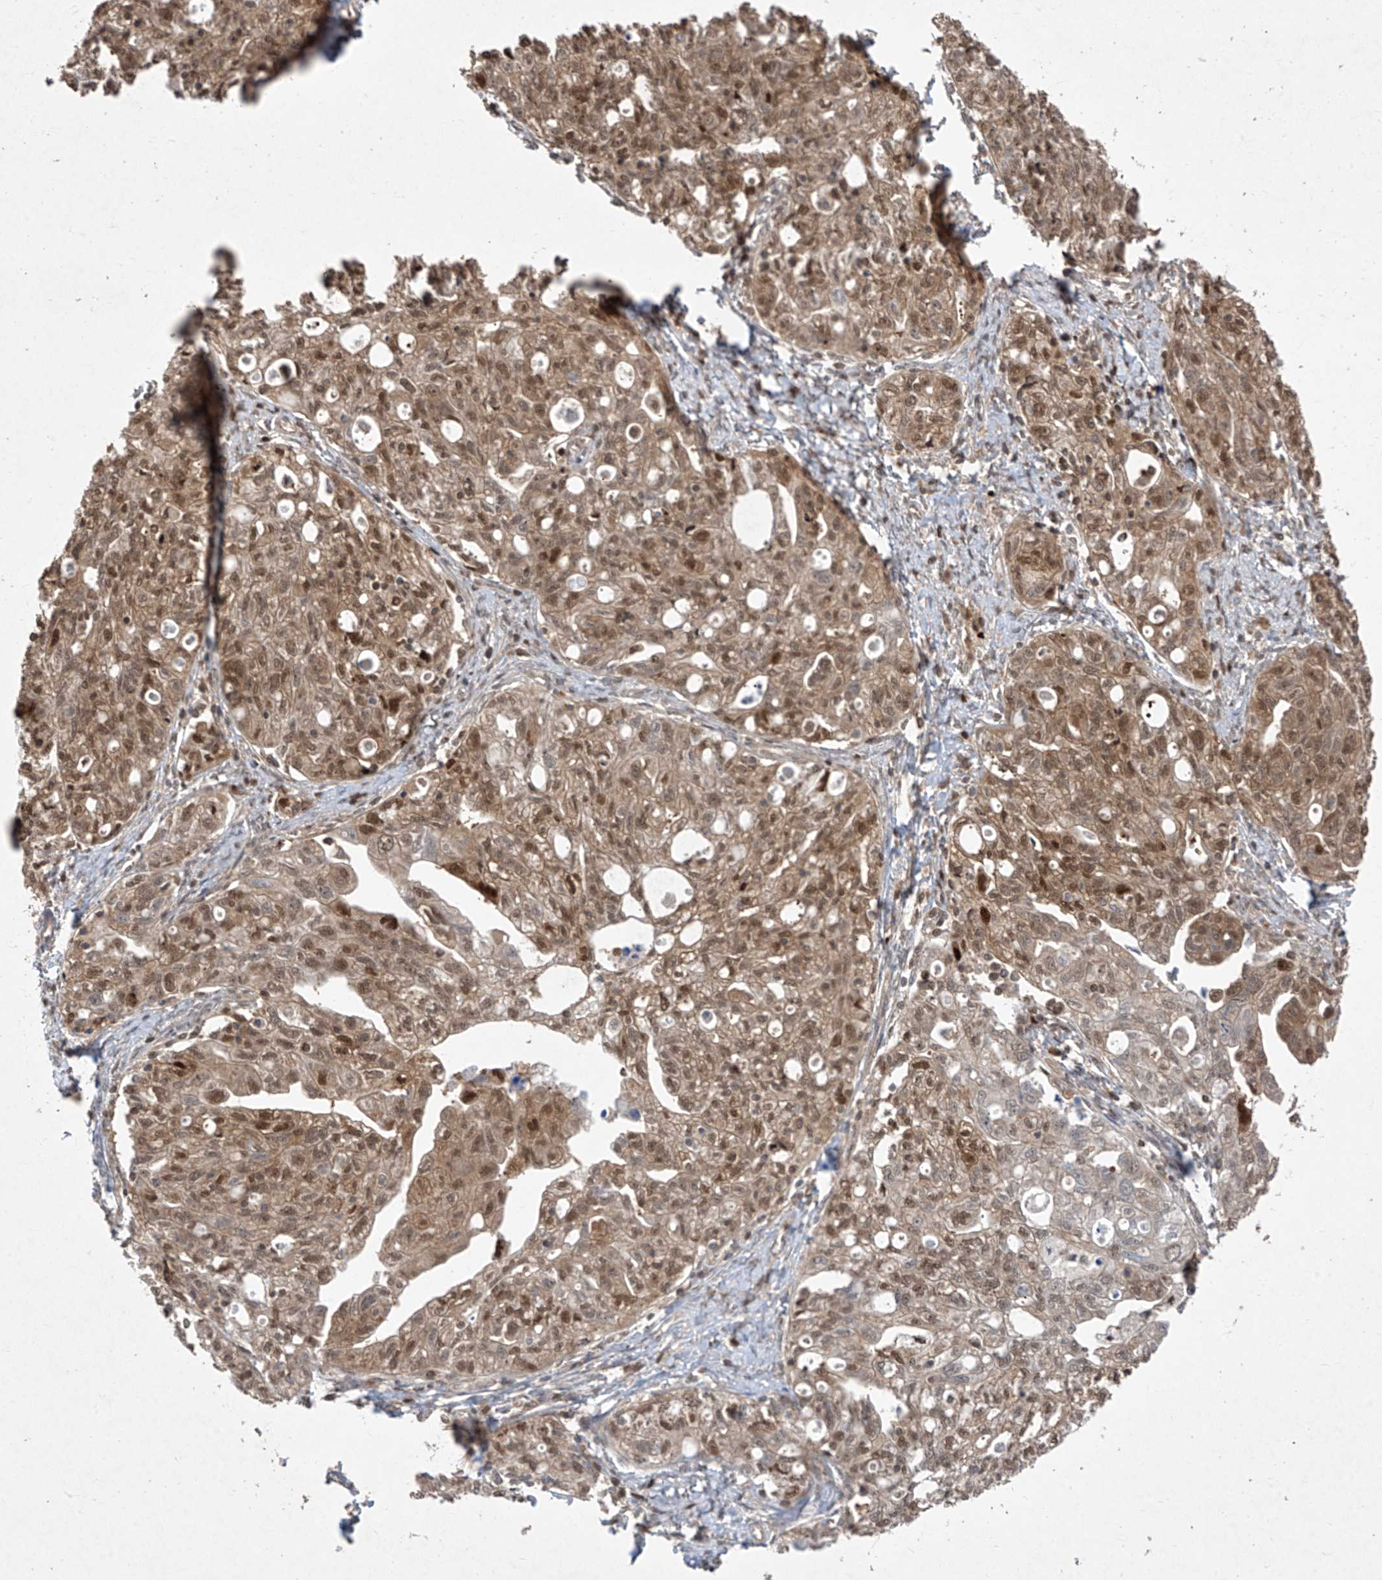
{"staining": {"intensity": "moderate", "quantity": ">75%", "location": "cytoplasmic/membranous,nuclear"}, "tissue": "ovarian cancer", "cell_type": "Tumor cells", "image_type": "cancer", "snomed": [{"axis": "morphology", "description": "Carcinoma, NOS"}, {"axis": "morphology", "description": "Cystadenocarcinoma, serous, NOS"}, {"axis": "topography", "description": "Ovary"}], "caption": "Immunohistochemical staining of human ovarian cancer demonstrates medium levels of moderate cytoplasmic/membranous and nuclear protein positivity in approximately >75% of tumor cells. (Brightfield microscopy of DAB IHC at high magnification).", "gene": "ZNF358", "patient": {"sex": "female", "age": 69}}